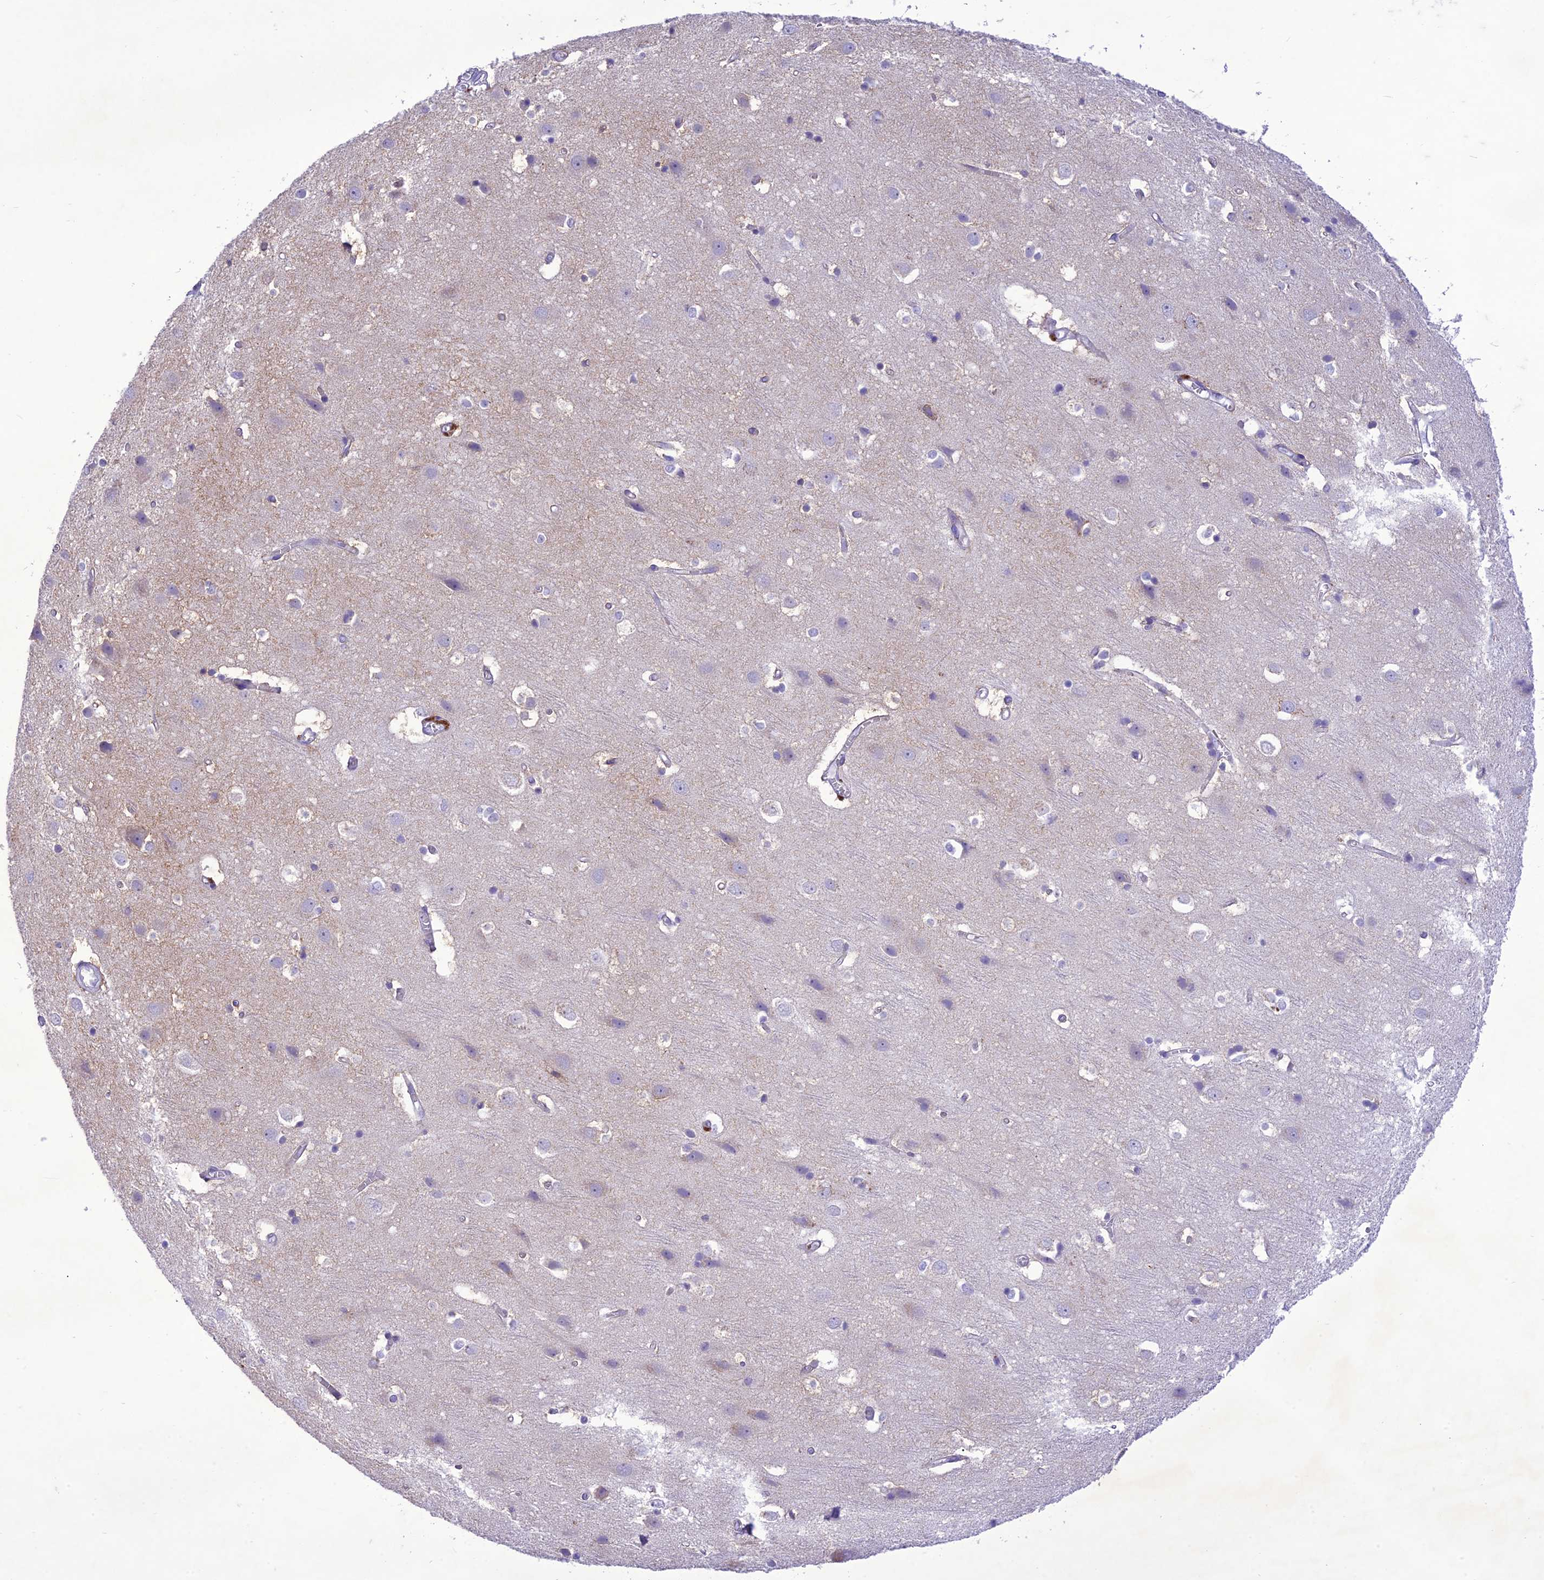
{"staining": {"intensity": "negative", "quantity": "none", "location": "none"}, "tissue": "cerebral cortex", "cell_type": "Endothelial cells", "image_type": "normal", "snomed": [{"axis": "morphology", "description": "Normal tissue, NOS"}, {"axis": "topography", "description": "Cerebral cortex"}], "caption": "High magnification brightfield microscopy of normal cerebral cortex stained with DAB (3,3'-diaminobenzidine) (brown) and counterstained with hematoxylin (blue): endothelial cells show no significant positivity. Nuclei are stained in blue.", "gene": "SLC13A5", "patient": {"sex": "male", "age": 54}}